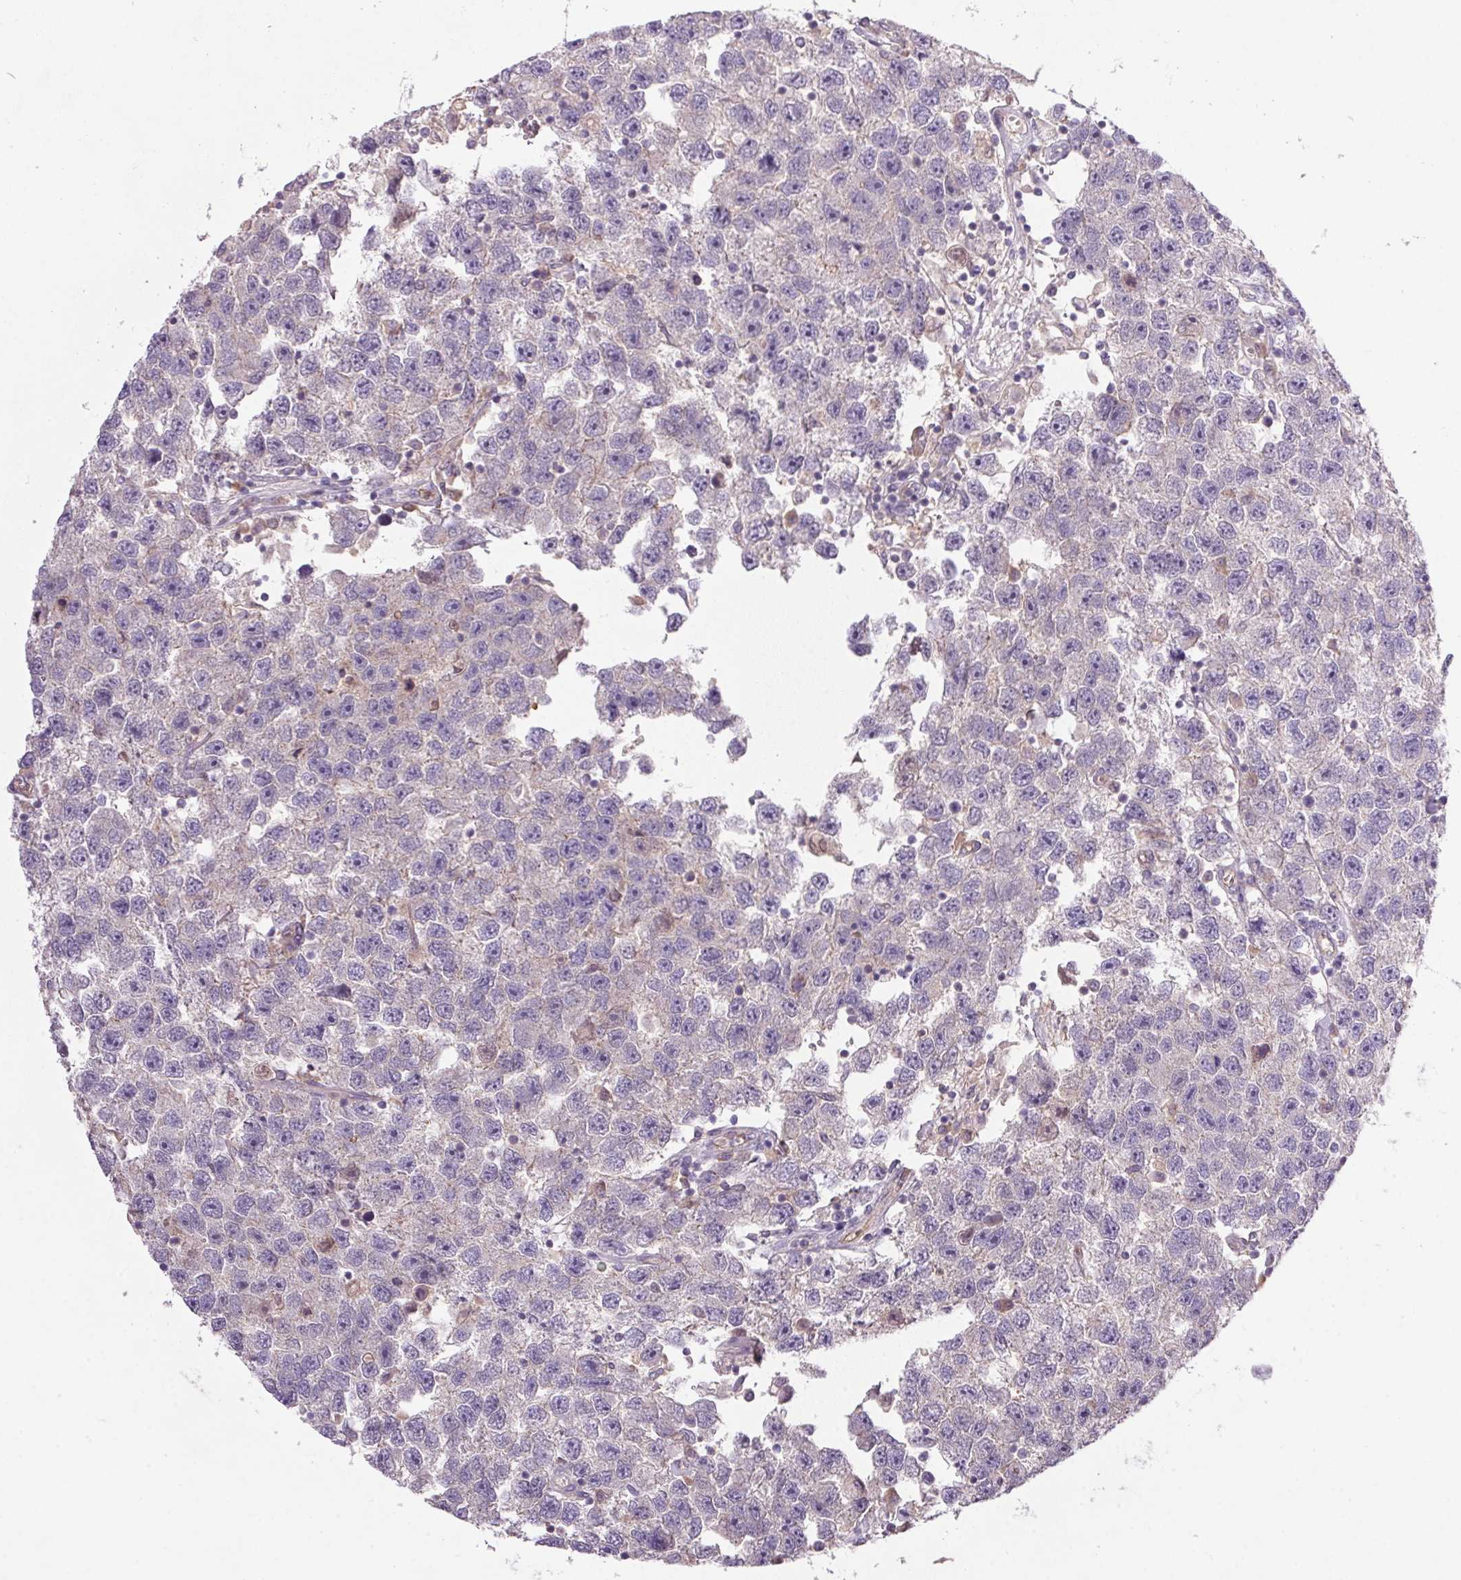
{"staining": {"intensity": "negative", "quantity": "none", "location": "none"}, "tissue": "testis cancer", "cell_type": "Tumor cells", "image_type": "cancer", "snomed": [{"axis": "morphology", "description": "Seminoma, NOS"}, {"axis": "topography", "description": "Testis"}], "caption": "The histopathology image displays no significant positivity in tumor cells of testis seminoma.", "gene": "APOC4", "patient": {"sex": "male", "age": 26}}